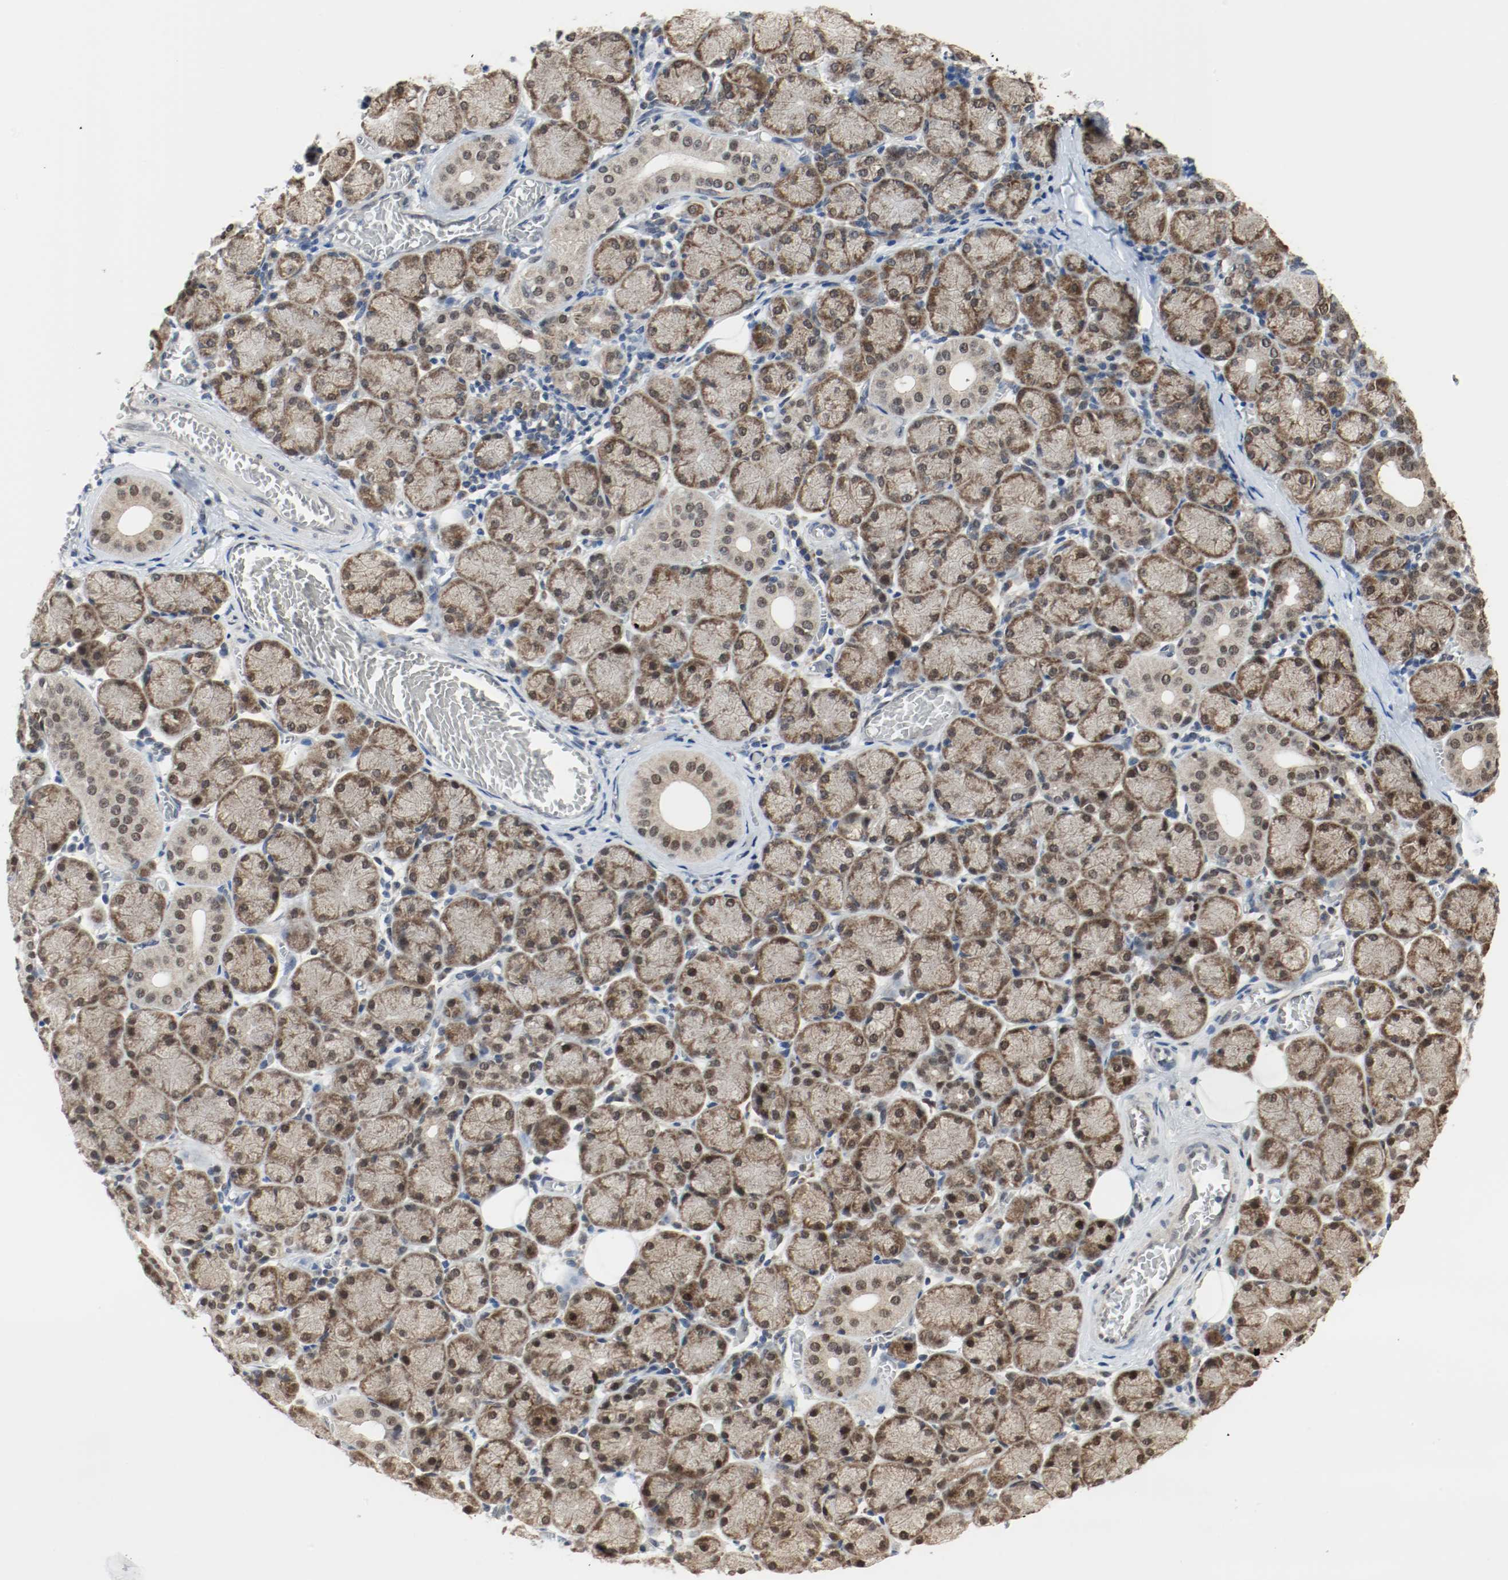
{"staining": {"intensity": "moderate", "quantity": ">75%", "location": "cytoplasmic/membranous,nuclear"}, "tissue": "salivary gland", "cell_type": "Glandular cells", "image_type": "normal", "snomed": [{"axis": "morphology", "description": "Normal tissue, NOS"}, {"axis": "topography", "description": "Salivary gland"}], "caption": "A photomicrograph of salivary gland stained for a protein demonstrates moderate cytoplasmic/membranous,nuclear brown staining in glandular cells.", "gene": "PPME1", "patient": {"sex": "female", "age": 24}}